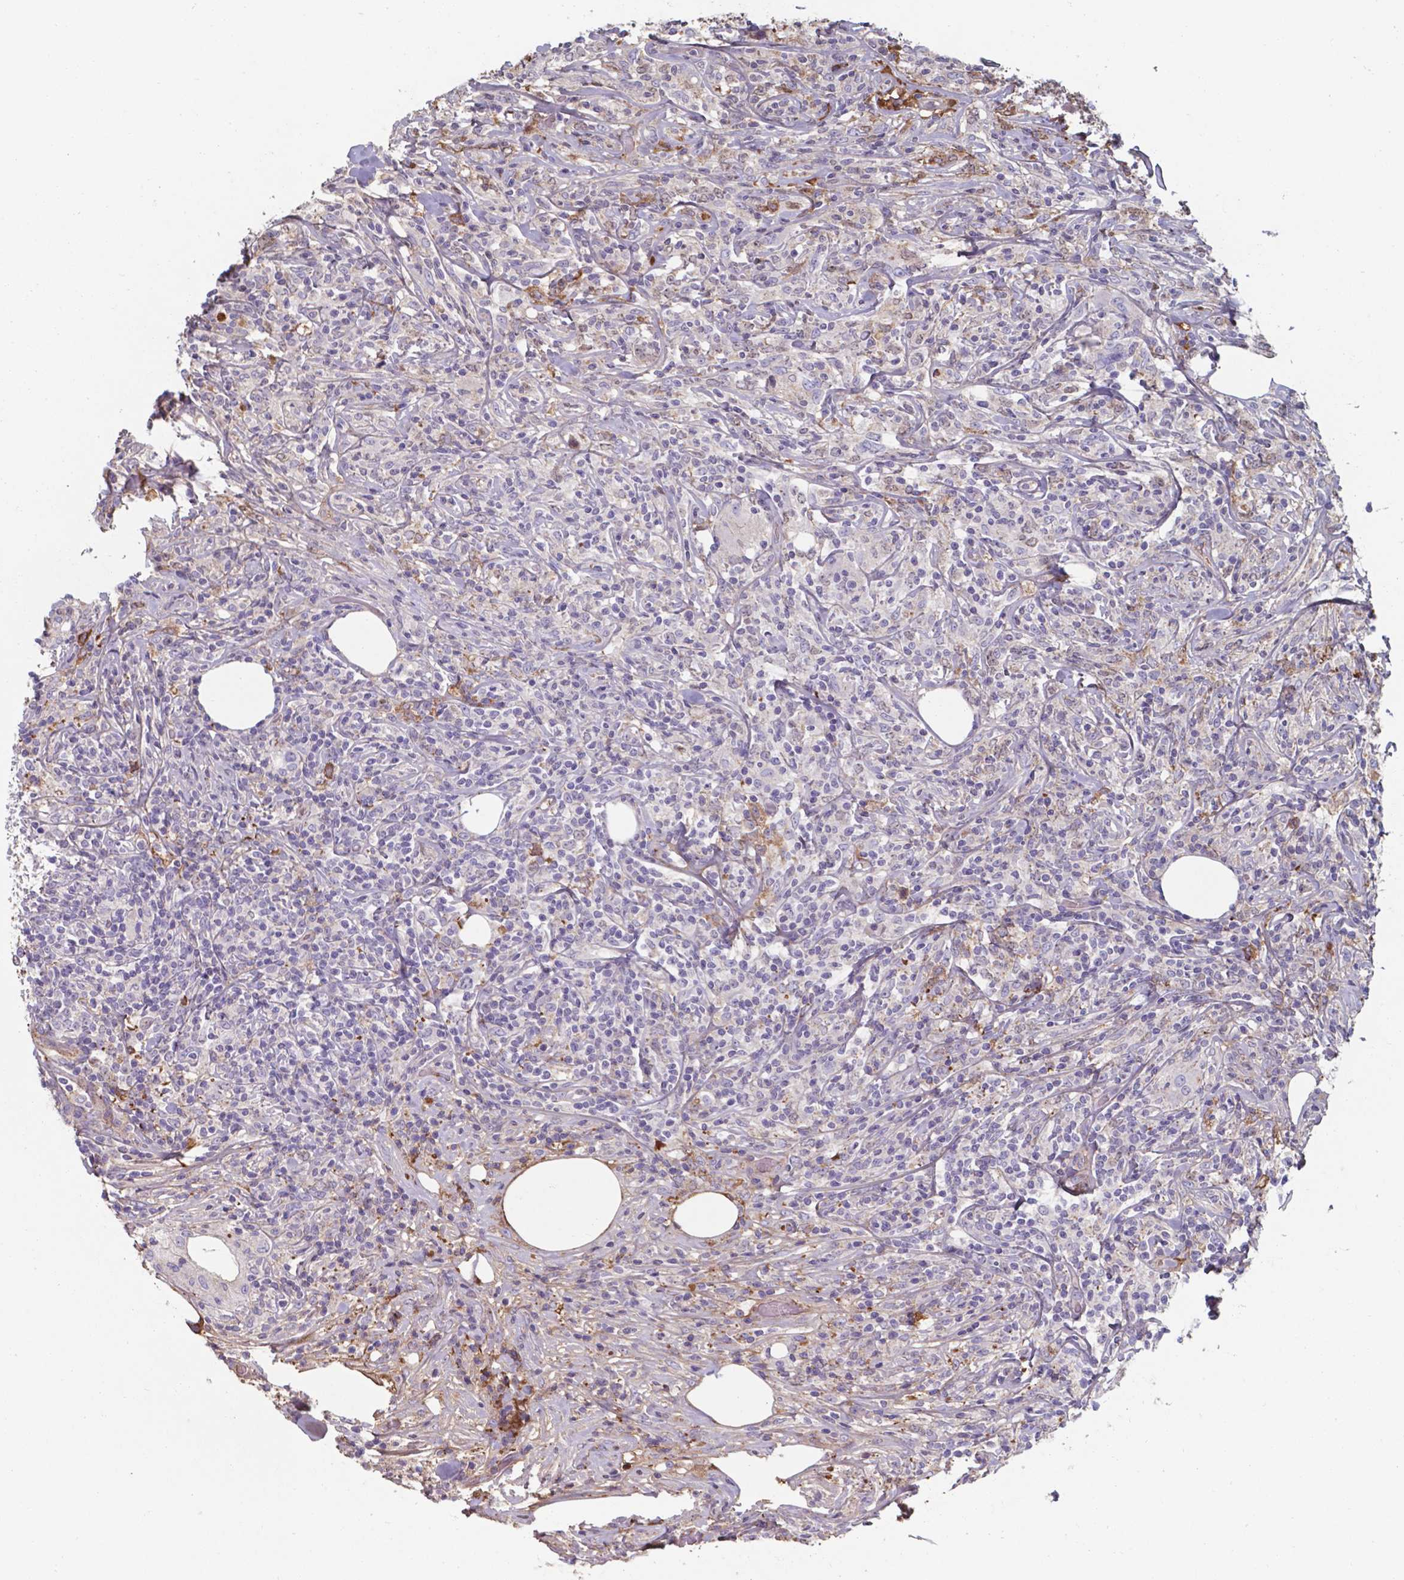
{"staining": {"intensity": "negative", "quantity": "none", "location": "none"}, "tissue": "lymphoma", "cell_type": "Tumor cells", "image_type": "cancer", "snomed": [{"axis": "morphology", "description": "Malignant lymphoma, non-Hodgkin's type, High grade"}, {"axis": "topography", "description": "Lymph node"}], "caption": "The immunohistochemistry (IHC) histopathology image has no significant positivity in tumor cells of malignant lymphoma, non-Hodgkin's type (high-grade) tissue.", "gene": "SERPINA1", "patient": {"sex": "female", "age": 84}}